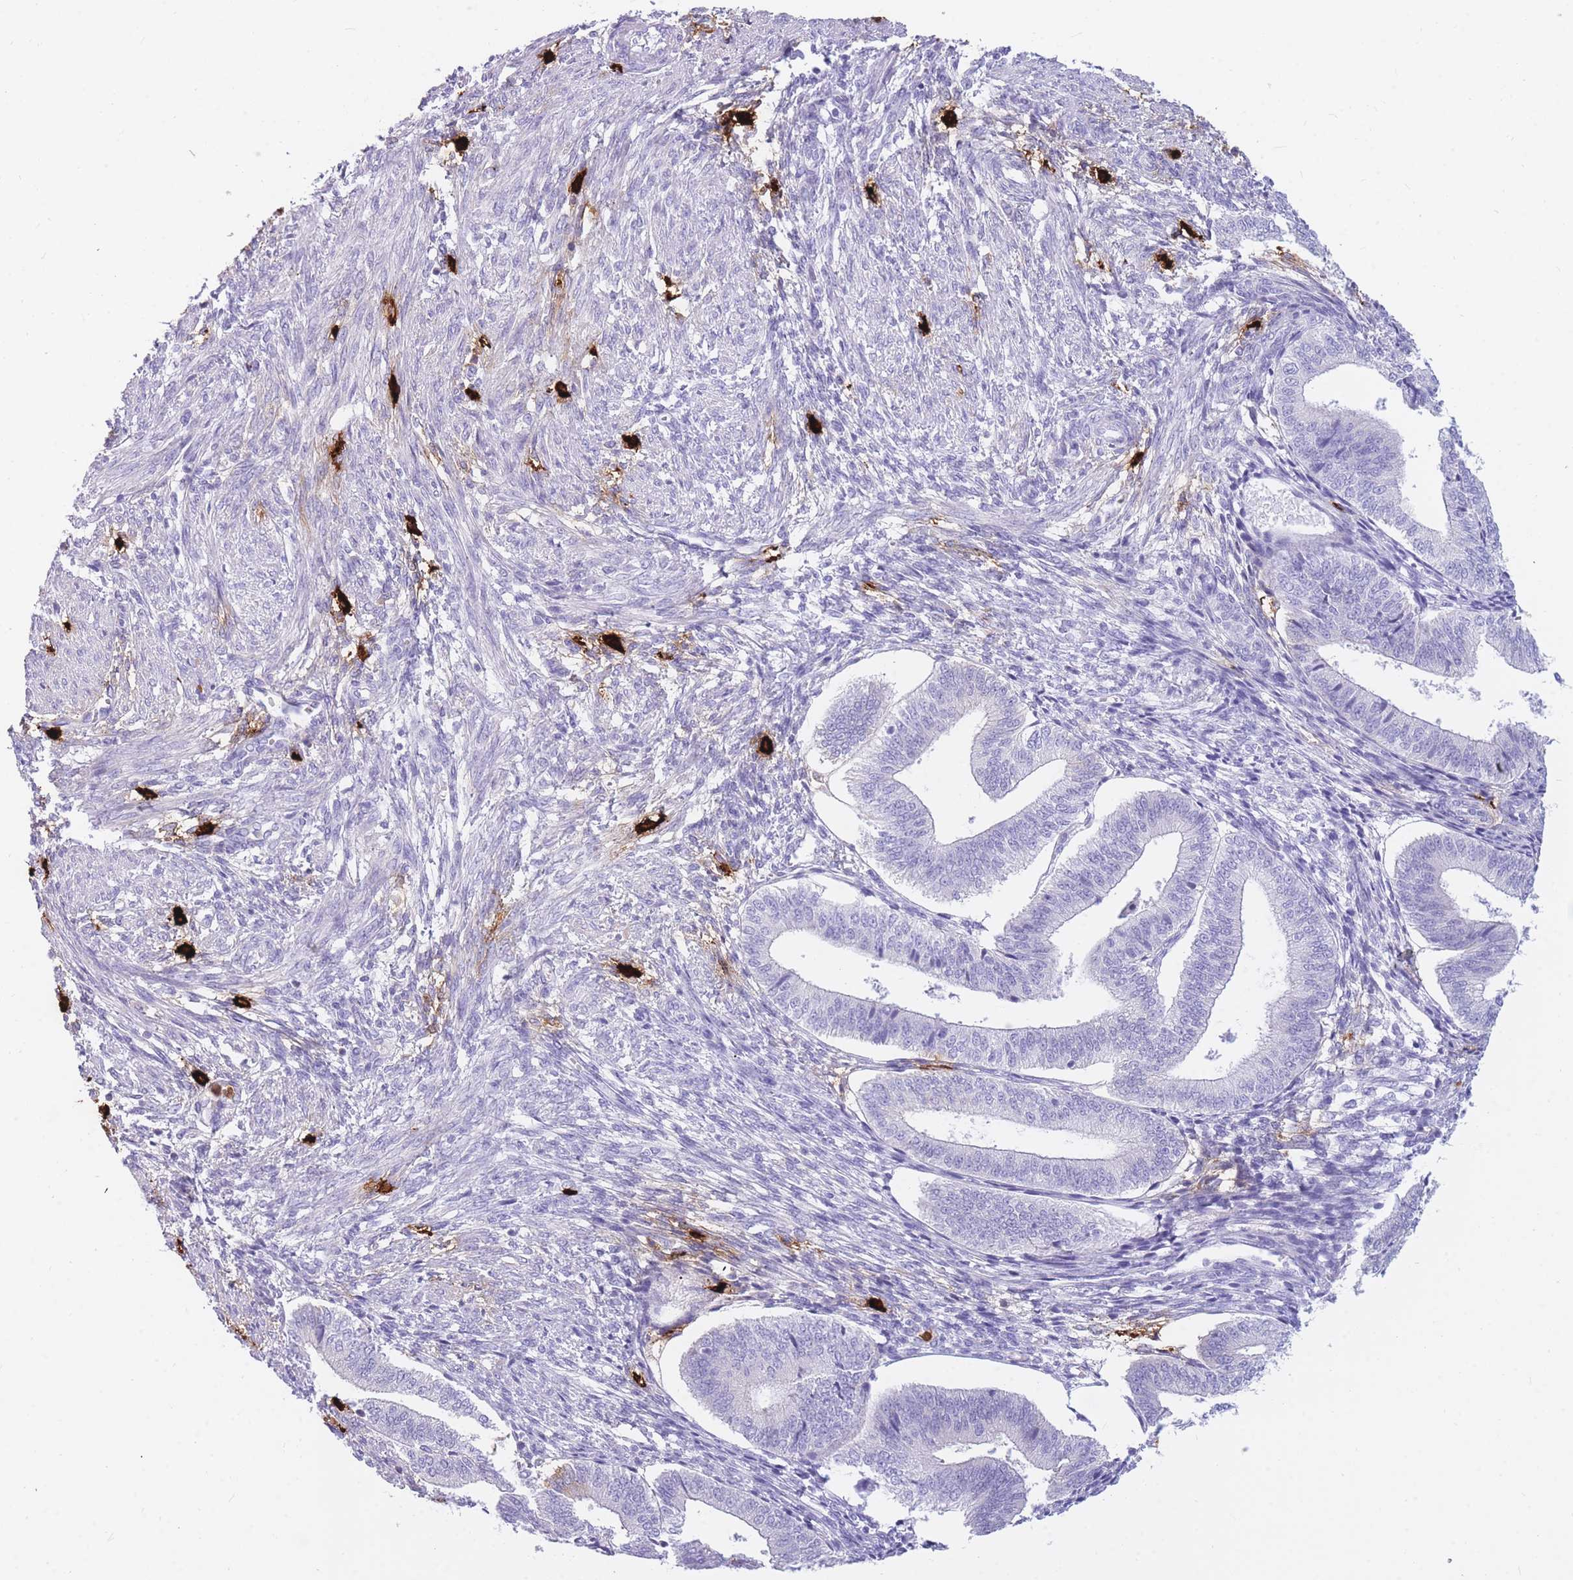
{"staining": {"intensity": "negative", "quantity": "none", "location": "none"}, "tissue": "endometrium", "cell_type": "Cells in endometrial stroma", "image_type": "normal", "snomed": [{"axis": "morphology", "description": "Normal tissue, NOS"}, {"axis": "topography", "description": "Endometrium"}], "caption": "A high-resolution image shows immunohistochemistry staining of benign endometrium, which displays no significant expression in cells in endometrial stroma.", "gene": "TPSAB1", "patient": {"sex": "female", "age": 34}}